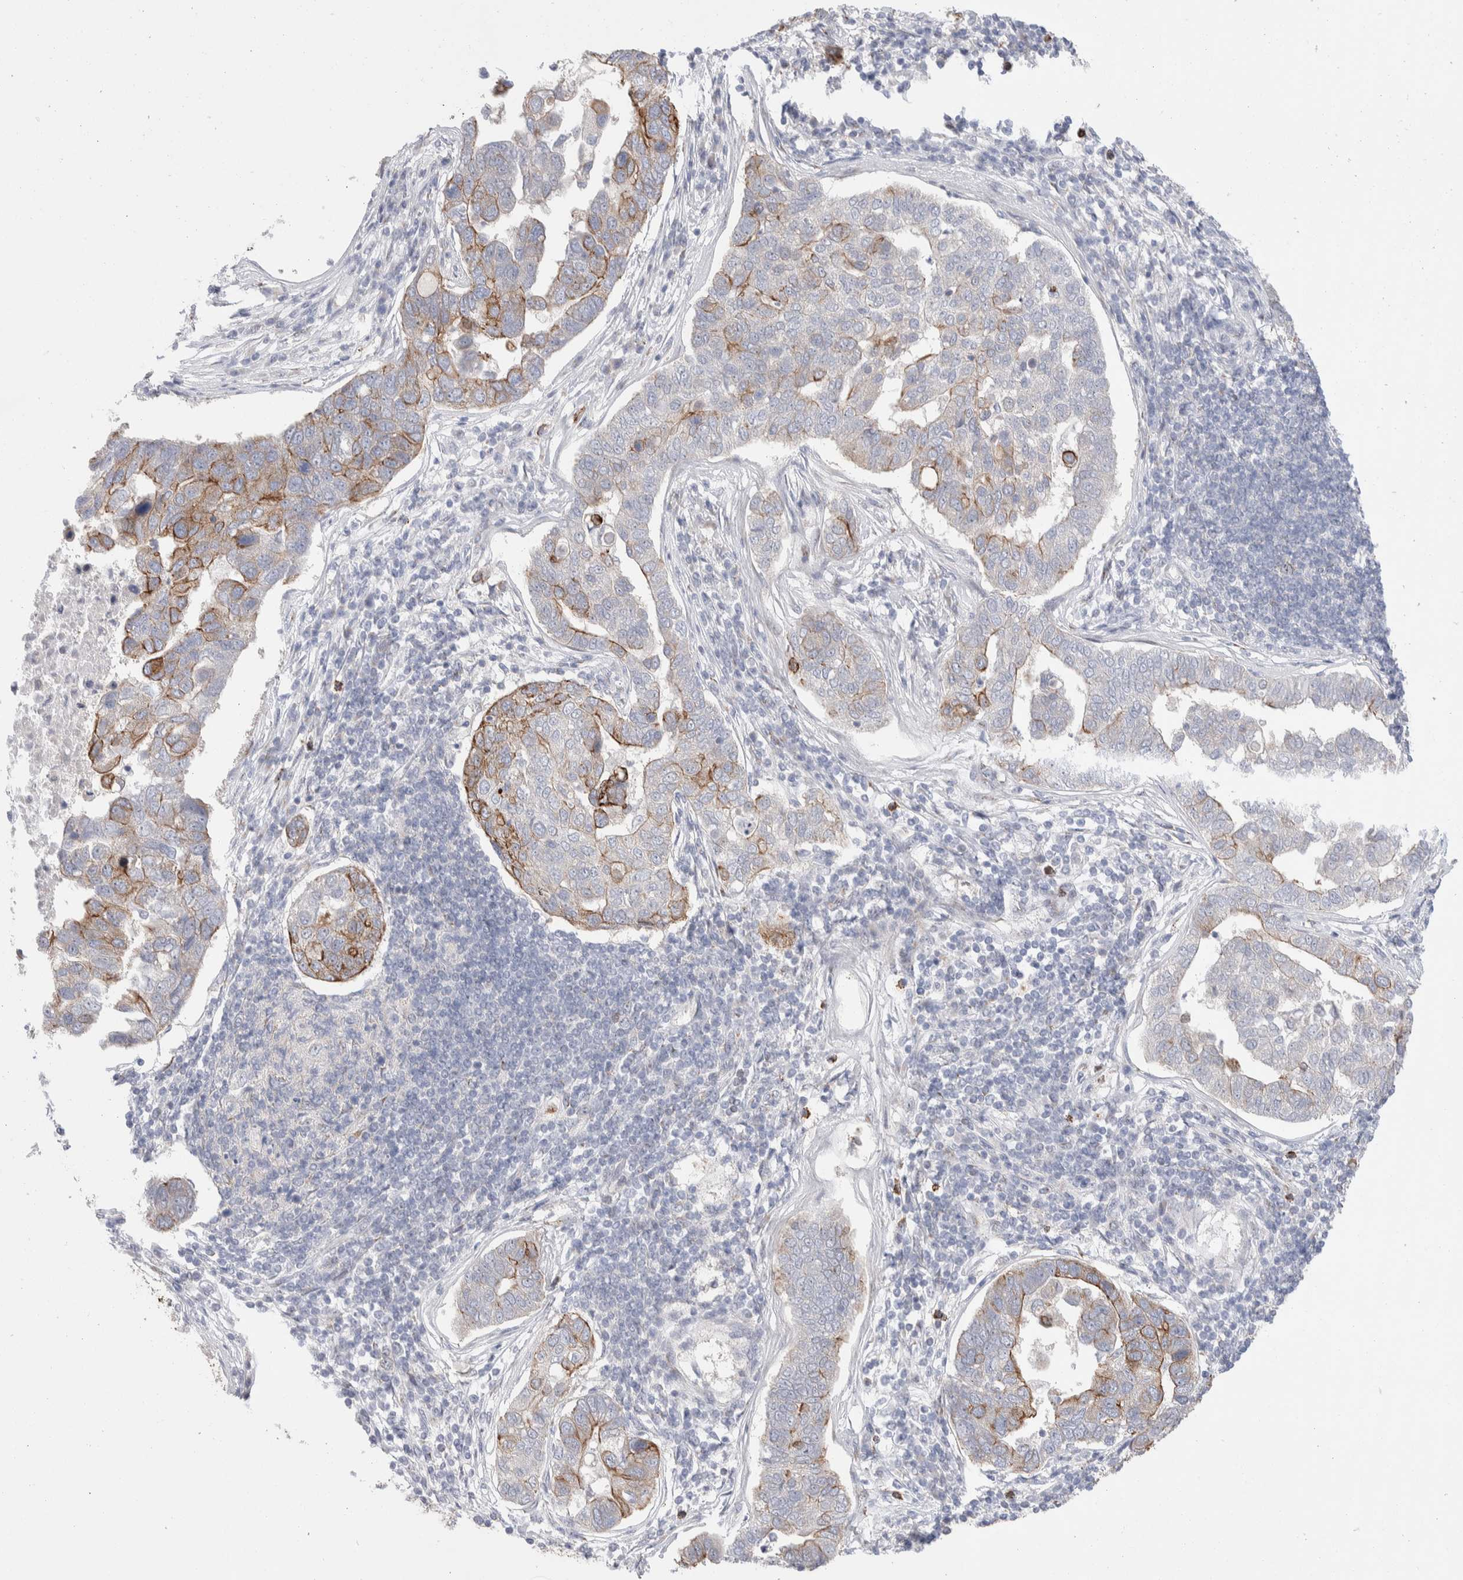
{"staining": {"intensity": "moderate", "quantity": "25%-75%", "location": "cytoplasmic/membranous"}, "tissue": "pancreatic cancer", "cell_type": "Tumor cells", "image_type": "cancer", "snomed": [{"axis": "morphology", "description": "Adenocarcinoma, NOS"}, {"axis": "topography", "description": "Pancreas"}], "caption": "Immunohistochemical staining of human pancreatic cancer demonstrates moderate cytoplasmic/membranous protein positivity in about 25%-75% of tumor cells.", "gene": "C1orf112", "patient": {"sex": "female", "age": 61}}